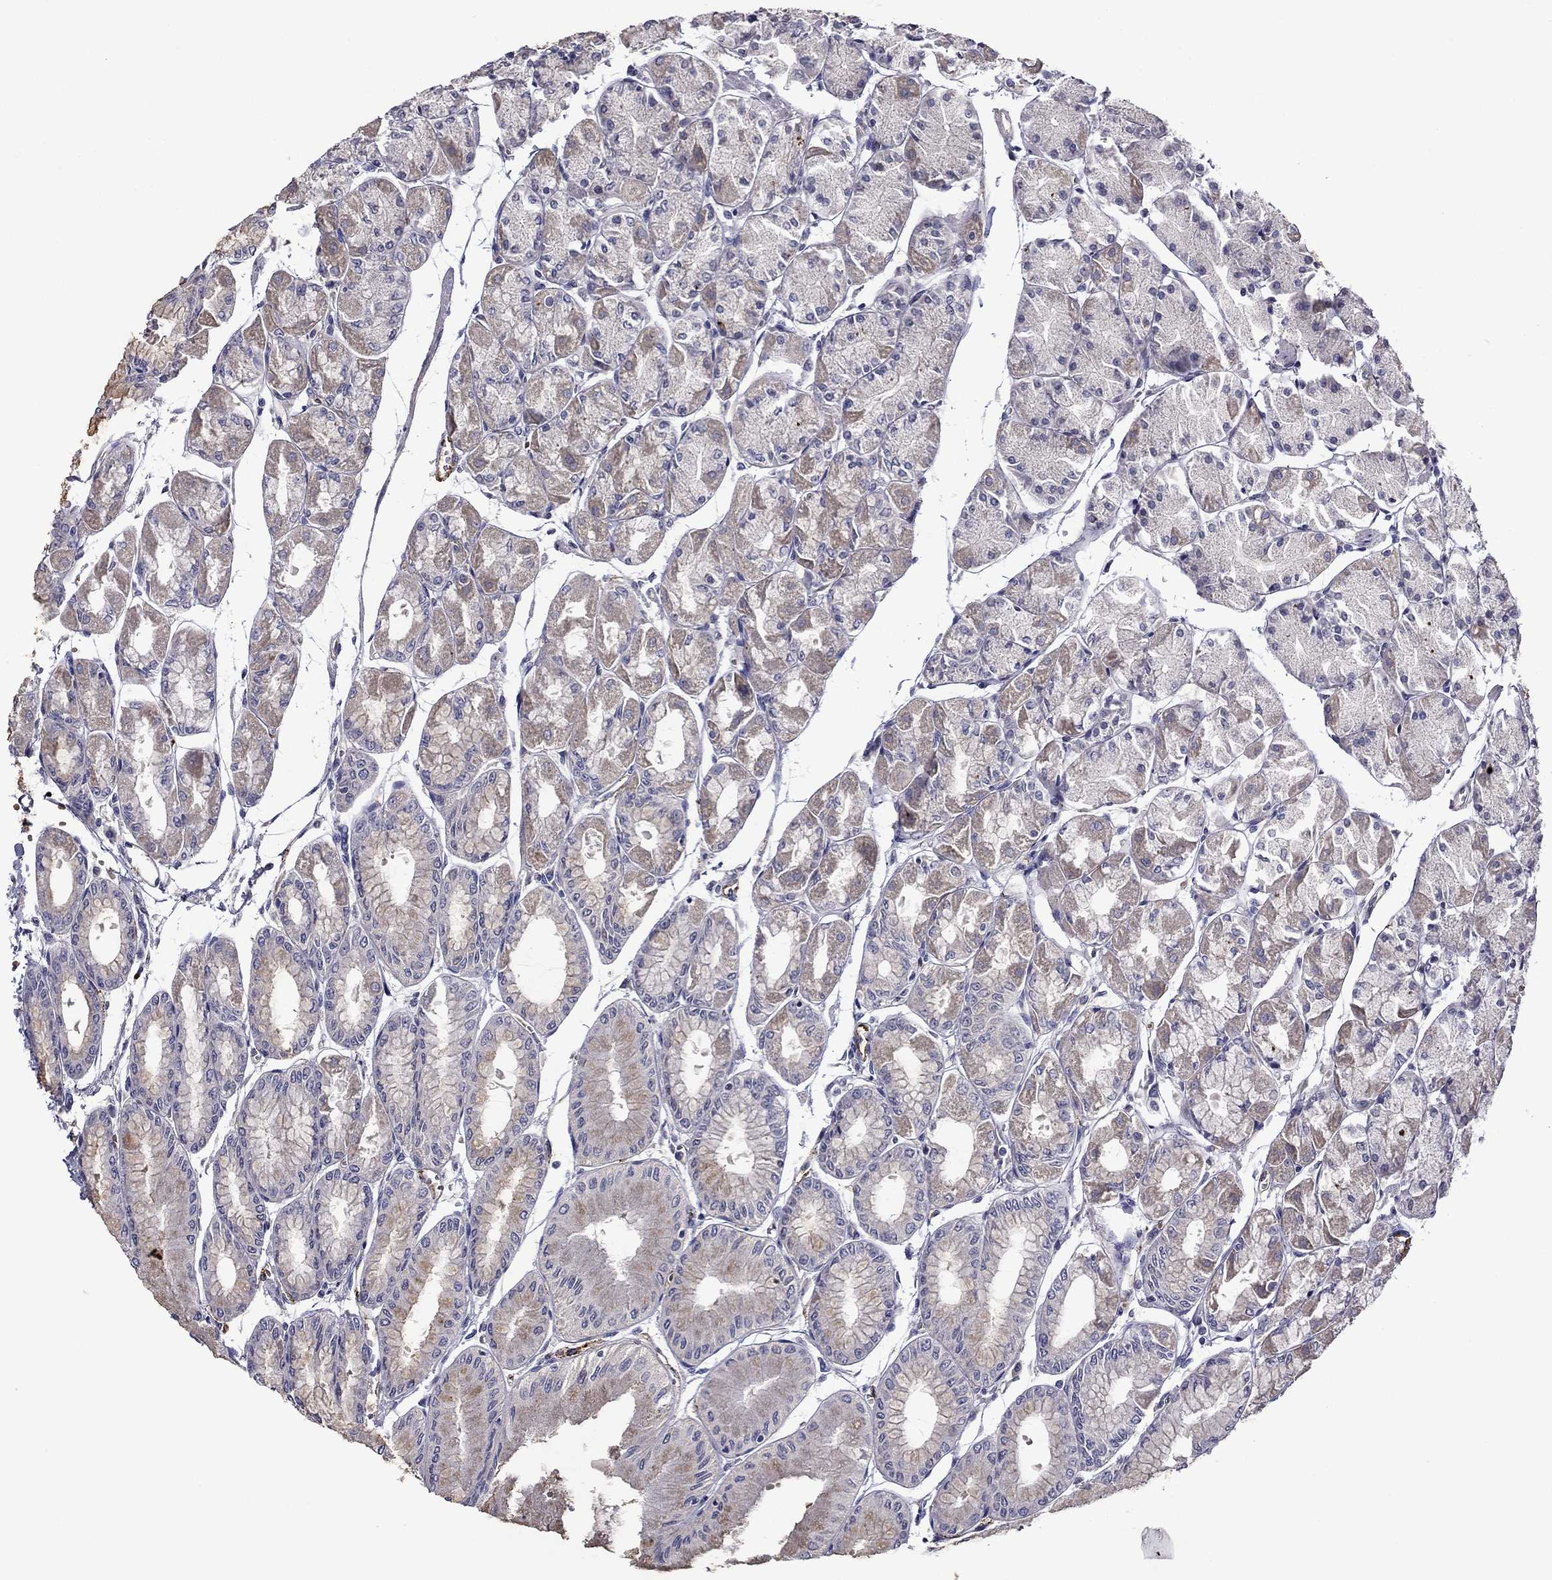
{"staining": {"intensity": "negative", "quantity": "none", "location": "none"}, "tissue": "stomach", "cell_type": "Glandular cells", "image_type": "normal", "snomed": [{"axis": "morphology", "description": "Normal tissue, NOS"}, {"axis": "topography", "description": "Stomach, upper"}], "caption": "Glandular cells are negative for protein expression in benign human stomach. The staining was performed using DAB to visualize the protein expression in brown, while the nuclei were stained in blue with hematoxylin (Magnification: 20x).", "gene": "SLITRK1", "patient": {"sex": "male", "age": 60}}